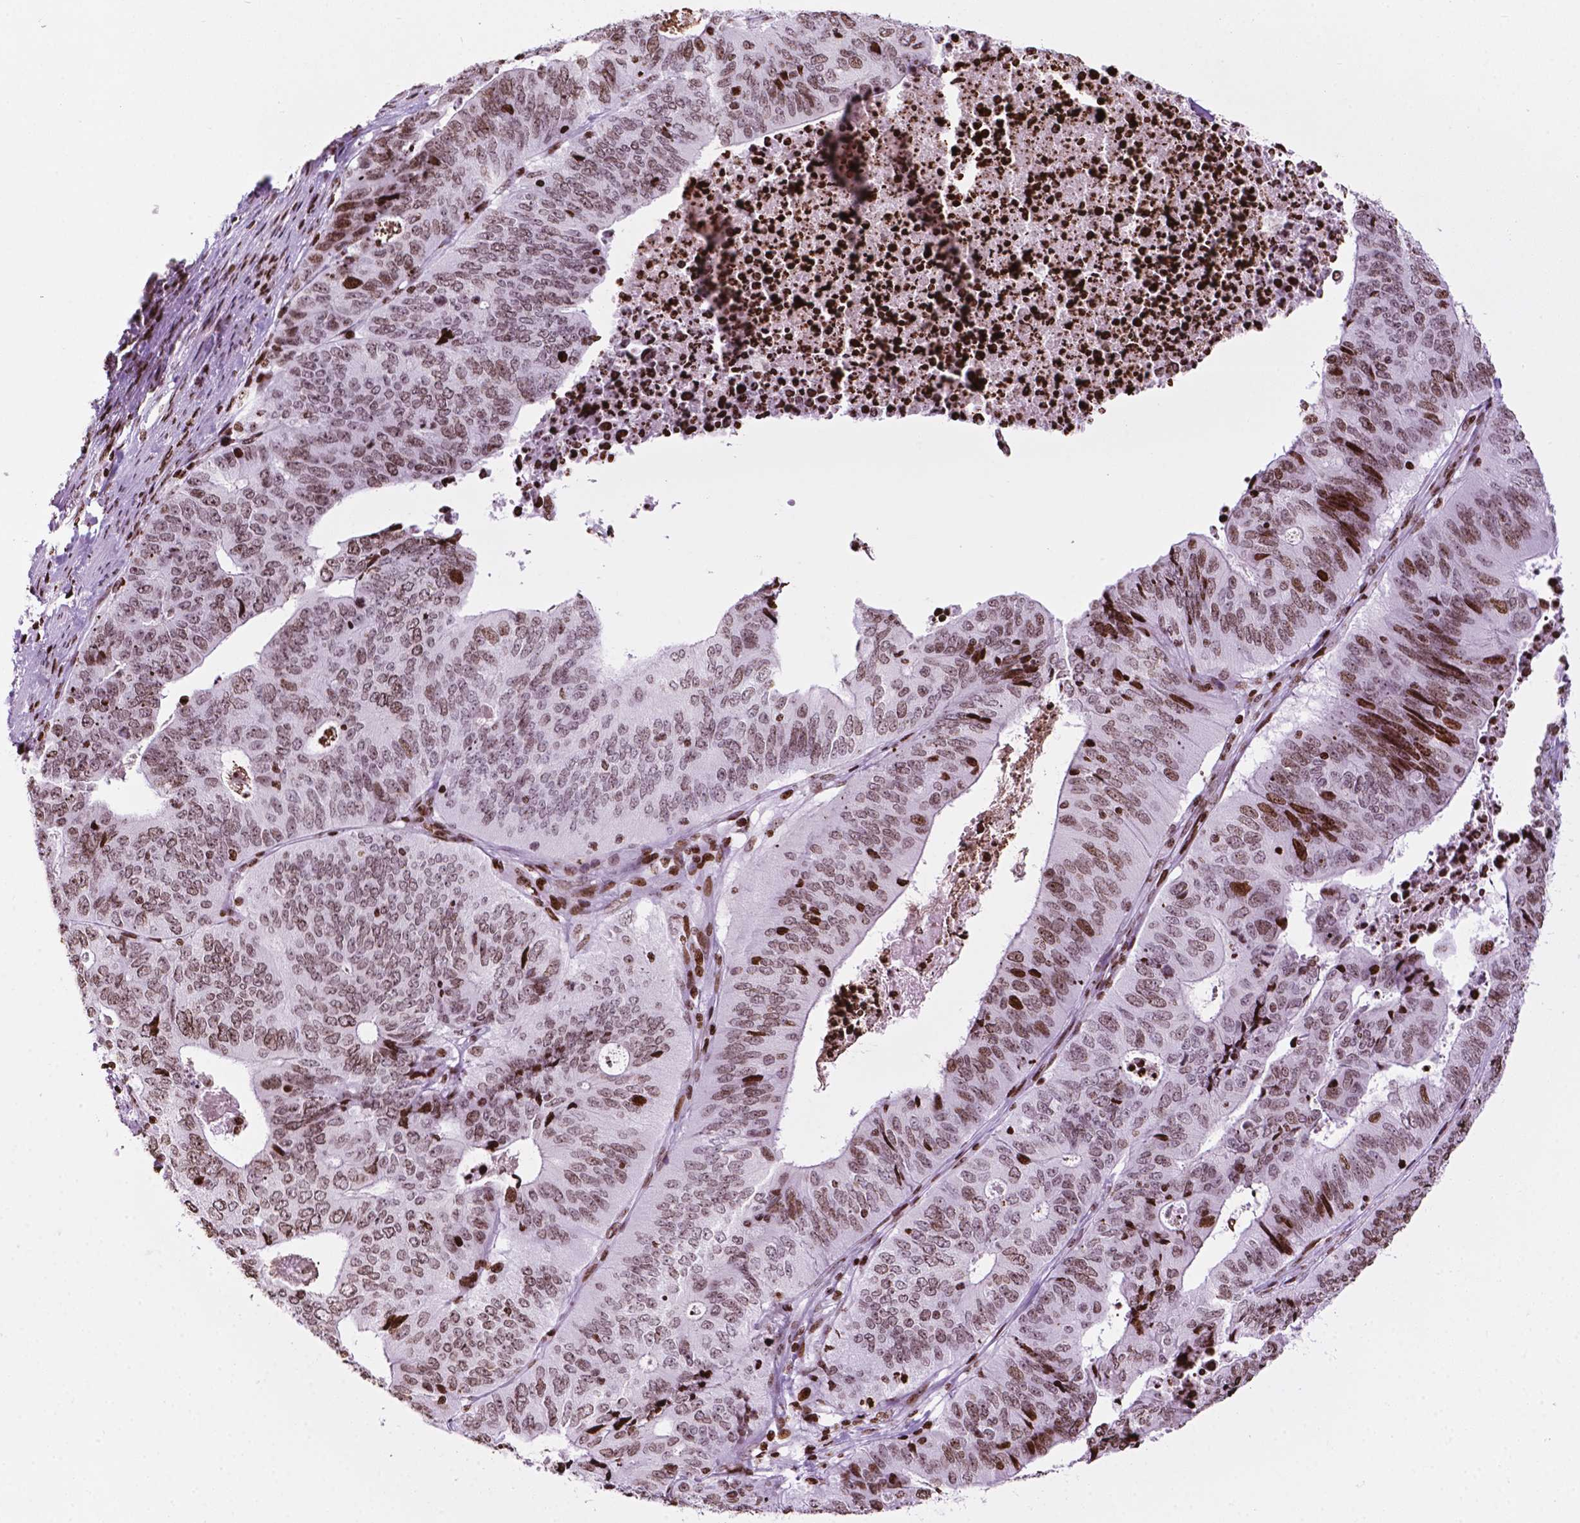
{"staining": {"intensity": "moderate", "quantity": ">75%", "location": "nuclear"}, "tissue": "stomach cancer", "cell_type": "Tumor cells", "image_type": "cancer", "snomed": [{"axis": "morphology", "description": "Adenocarcinoma, NOS"}, {"axis": "topography", "description": "Stomach, upper"}], "caption": "Immunohistochemical staining of human stomach cancer (adenocarcinoma) shows medium levels of moderate nuclear protein positivity in approximately >75% of tumor cells.", "gene": "TMEM250", "patient": {"sex": "female", "age": 67}}